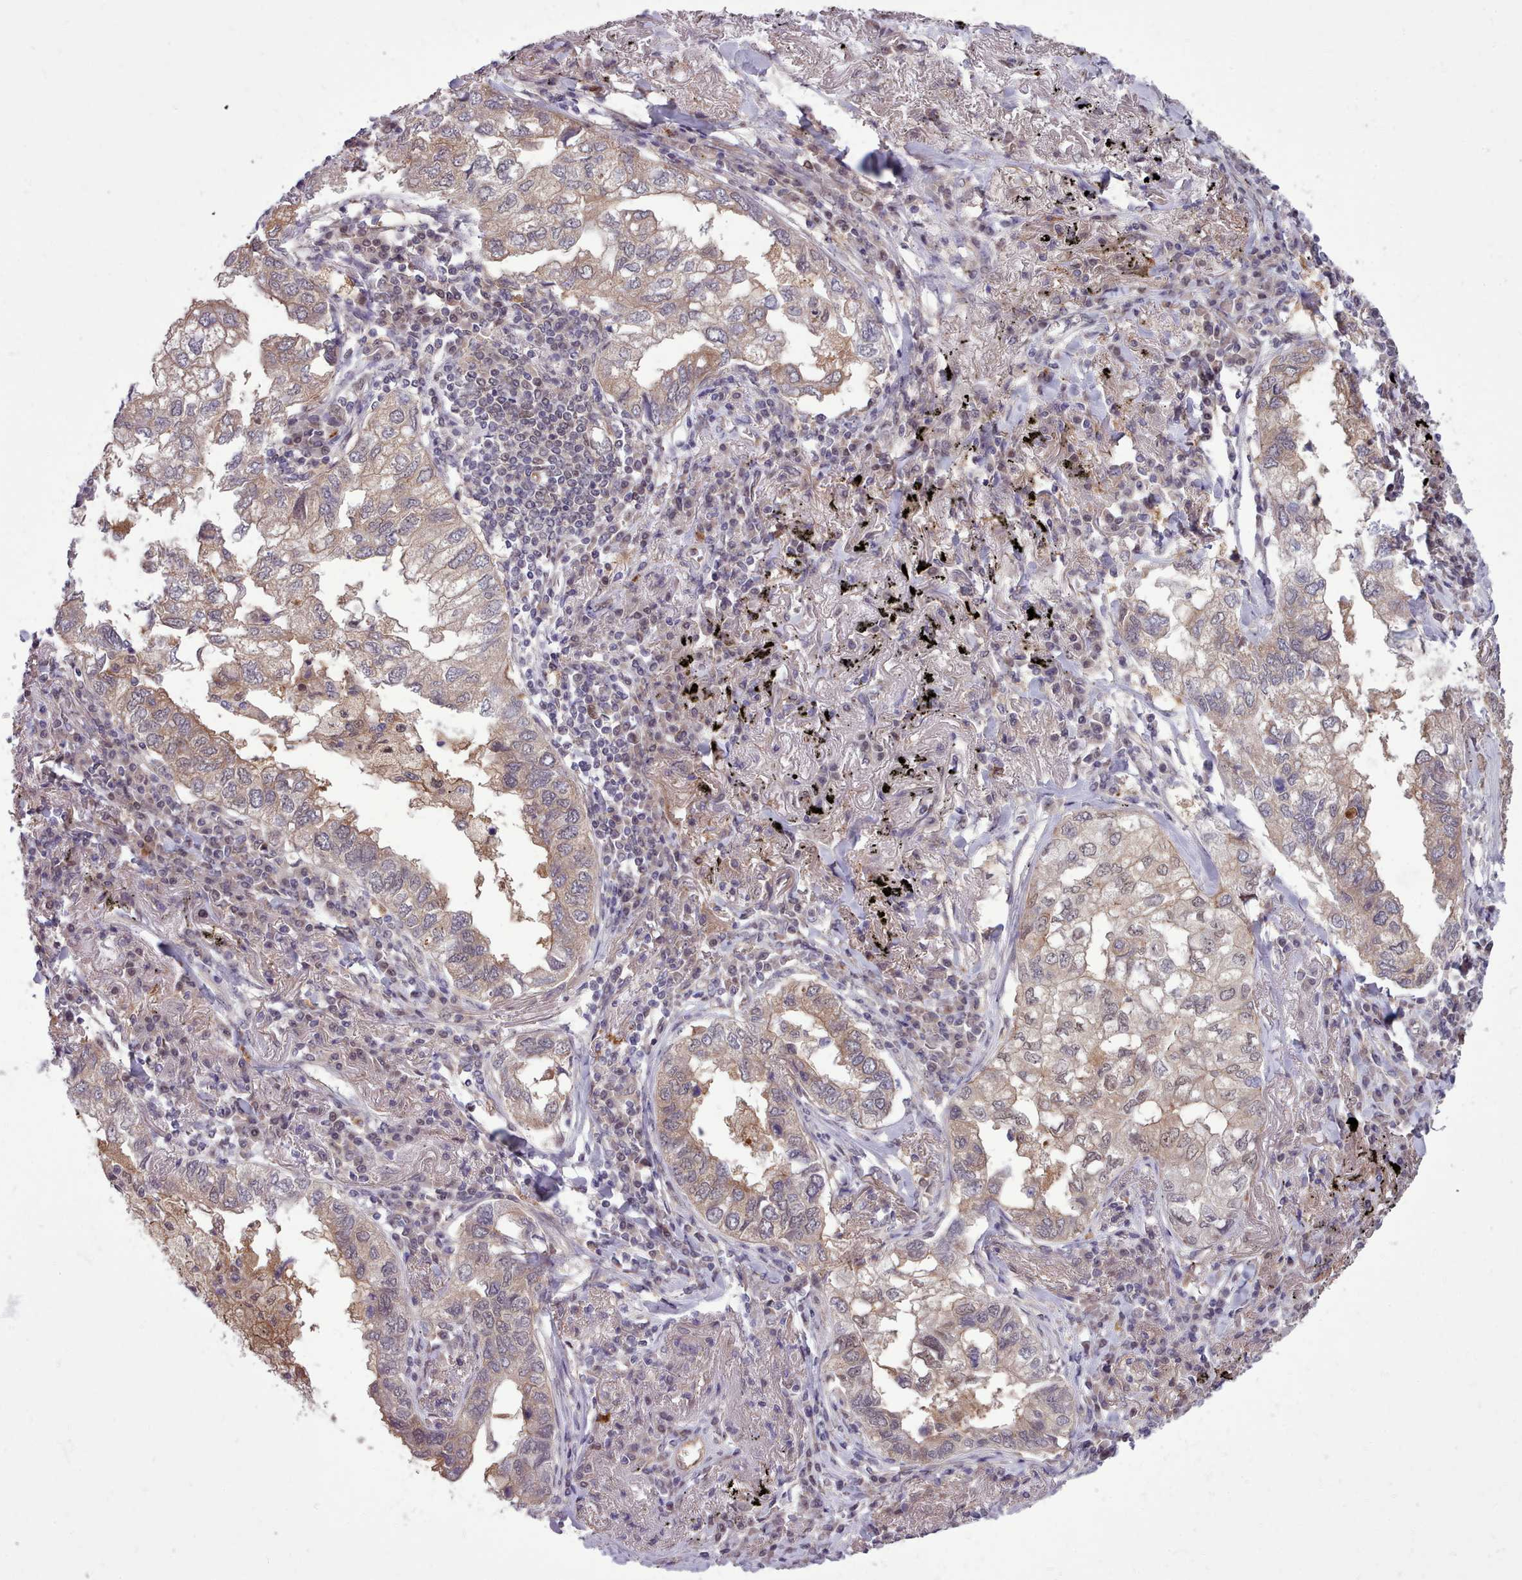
{"staining": {"intensity": "weak", "quantity": "<25%", "location": "cytoplasmic/membranous"}, "tissue": "lung cancer", "cell_type": "Tumor cells", "image_type": "cancer", "snomed": [{"axis": "morphology", "description": "Adenocarcinoma, NOS"}, {"axis": "topography", "description": "Lung"}], "caption": "Tumor cells show no significant staining in lung cancer (adenocarcinoma).", "gene": "AHCY", "patient": {"sex": "male", "age": 65}}